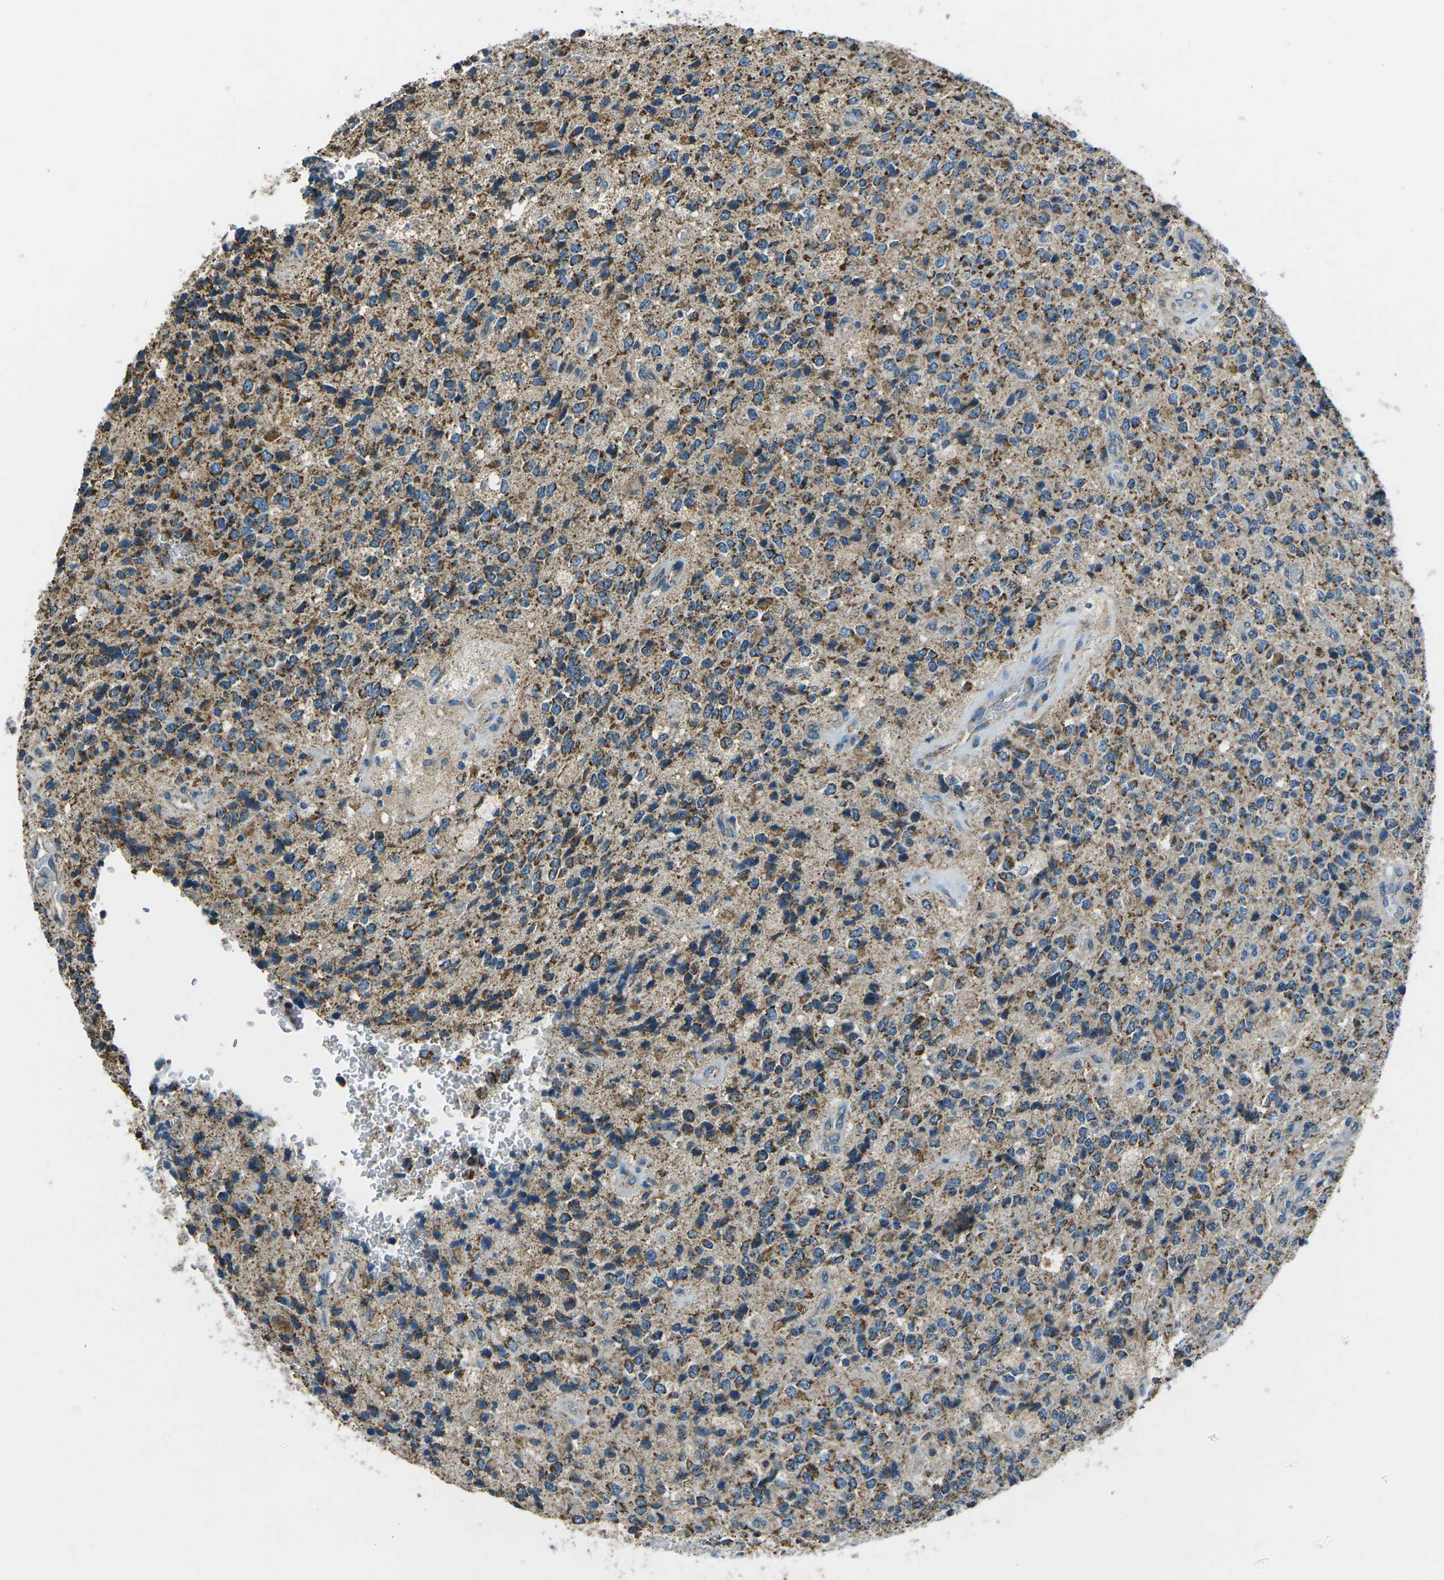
{"staining": {"intensity": "strong", "quantity": "25%-75%", "location": "cytoplasmic/membranous"}, "tissue": "glioma", "cell_type": "Tumor cells", "image_type": "cancer", "snomed": [{"axis": "morphology", "description": "Glioma, malignant, High grade"}, {"axis": "topography", "description": "pancreas cauda"}], "caption": "Malignant high-grade glioma tissue shows strong cytoplasmic/membranous staining in approximately 25%-75% of tumor cells, visualized by immunohistochemistry.", "gene": "IRF3", "patient": {"sex": "male", "age": 60}}